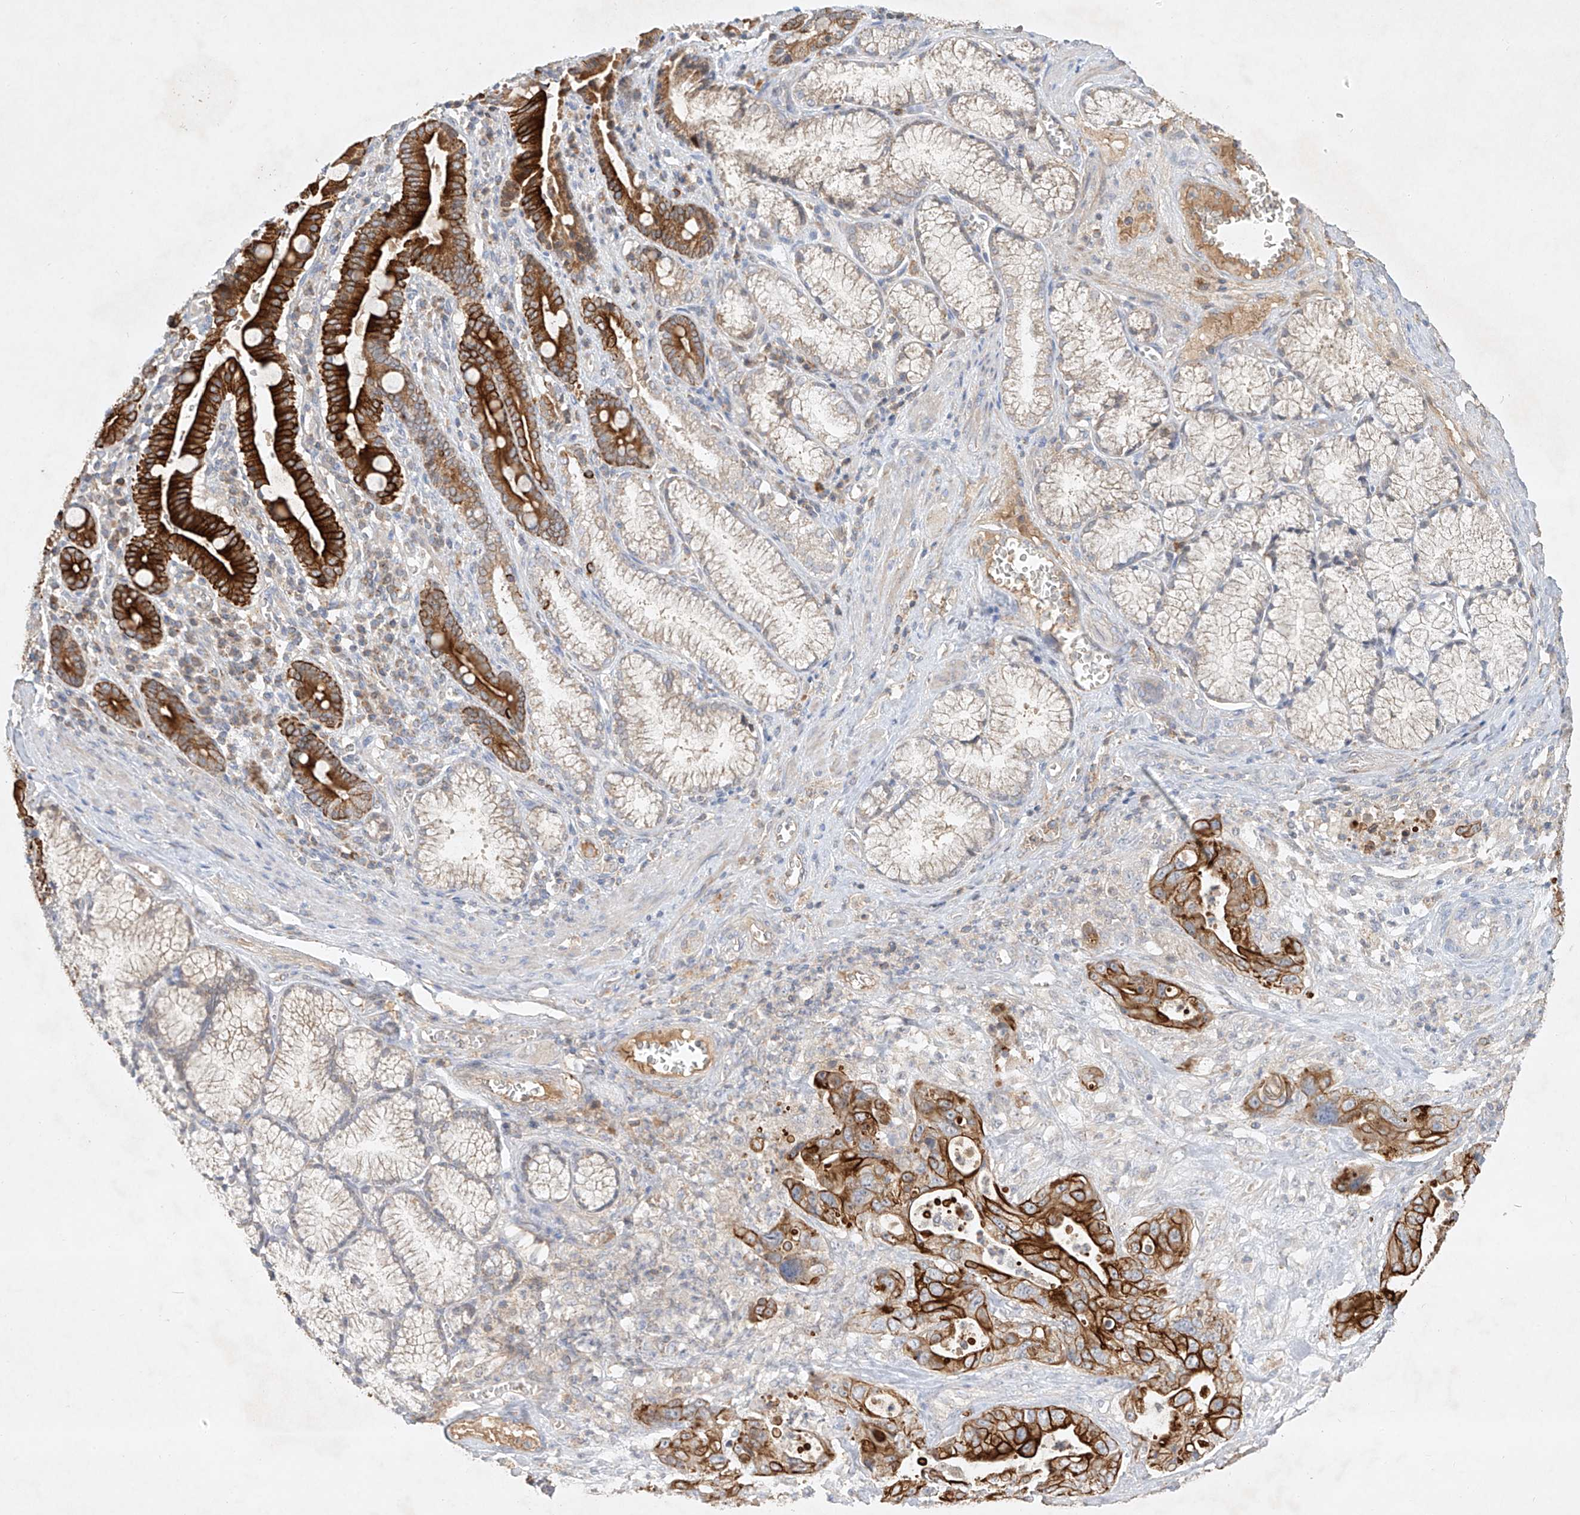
{"staining": {"intensity": "strong", "quantity": "25%-75%", "location": "cytoplasmic/membranous"}, "tissue": "pancreatic cancer", "cell_type": "Tumor cells", "image_type": "cancer", "snomed": [{"axis": "morphology", "description": "Adenocarcinoma, NOS"}, {"axis": "topography", "description": "Pancreas"}], "caption": "There is high levels of strong cytoplasmic/membranous staining in tumor cells of pancreatic cancer (adenocarcinoma), as demonstrated by immunohistochemical staining (brown color).", "gene": "KPNA7", "patient": {"sex": "male", "age": 70}}